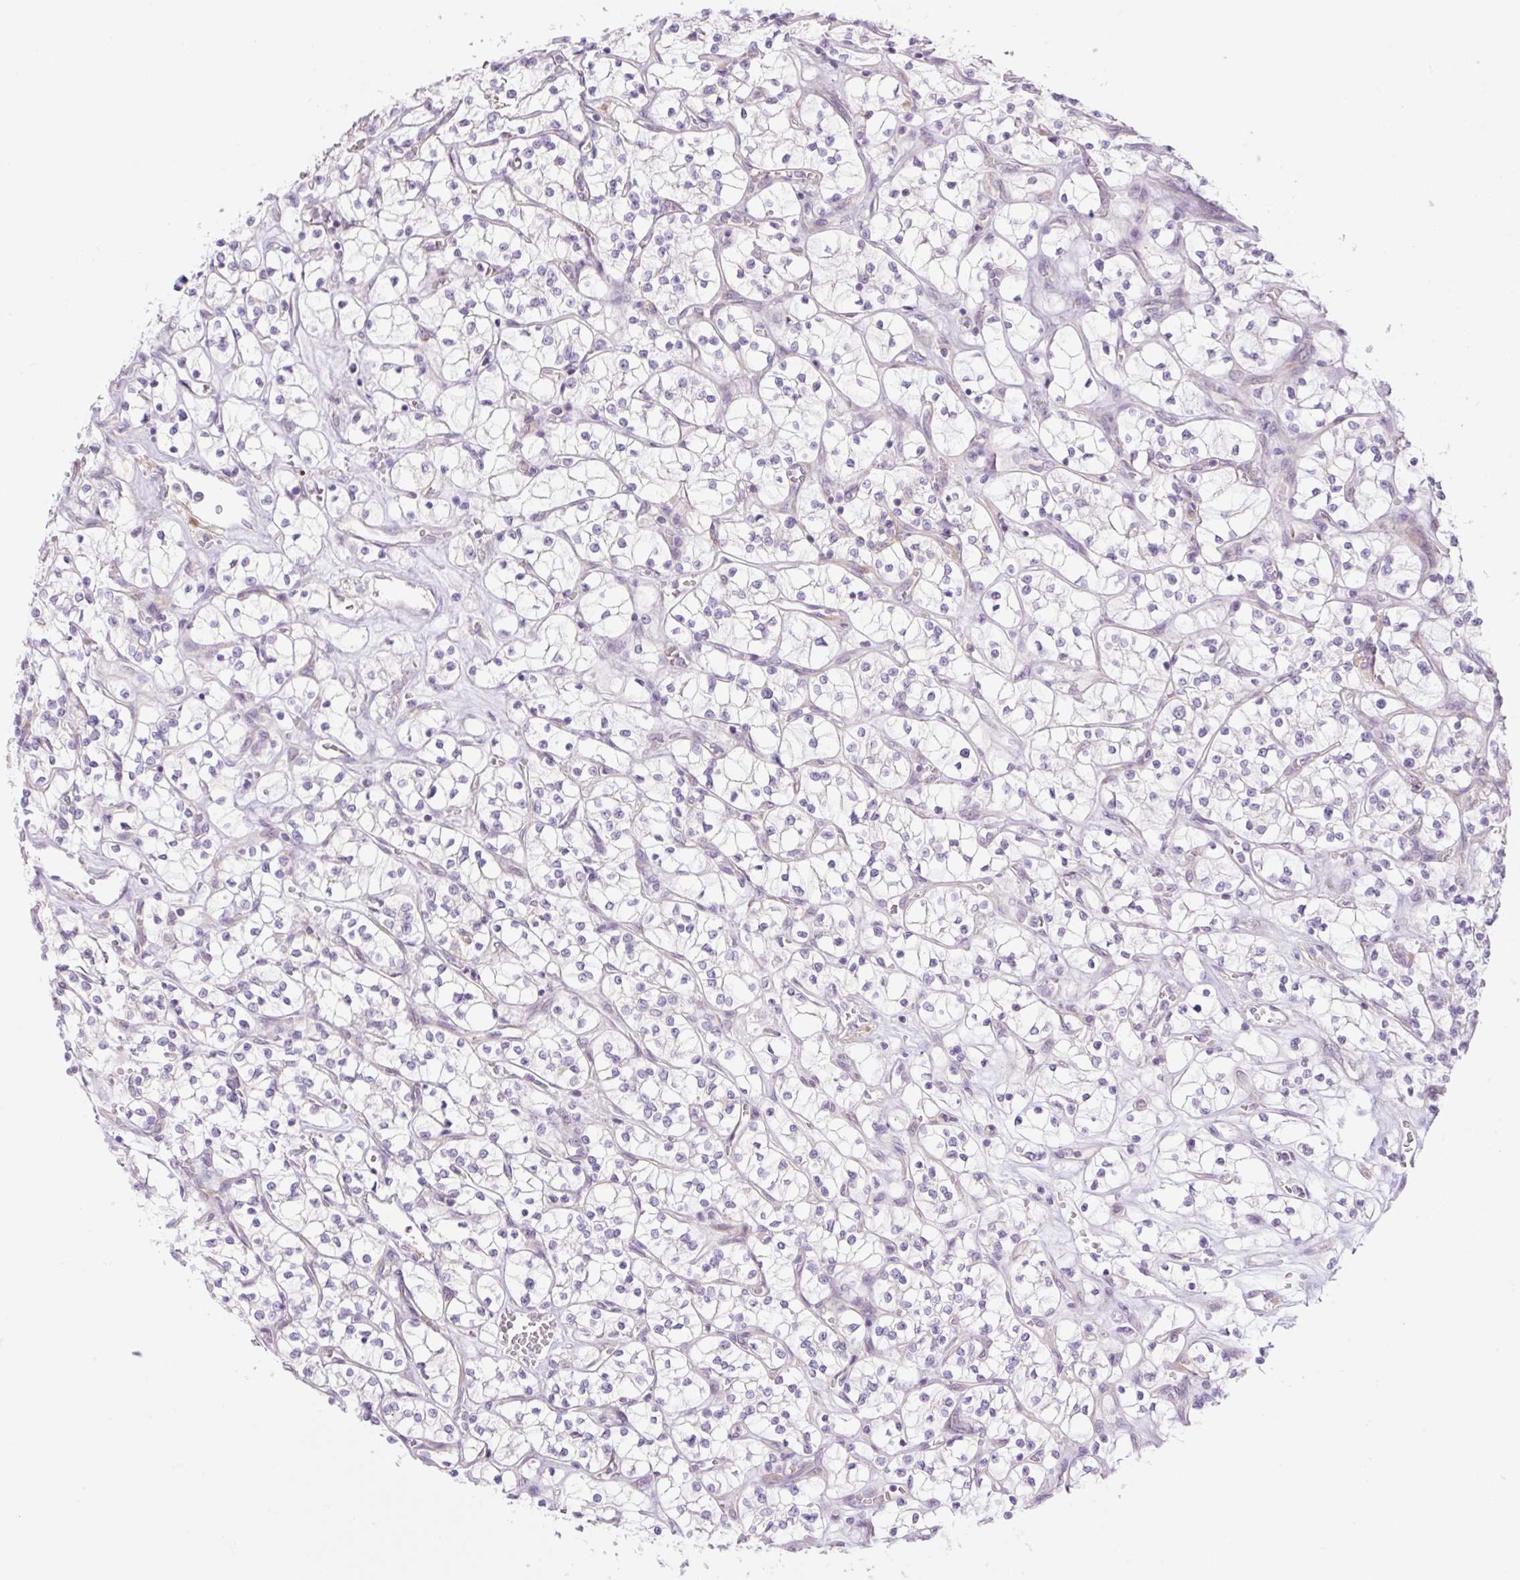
{"staining": {"intensity": "negative", "quantity": "none", "location": "none"}, "tissue": "renal cancer", "cell_type": "Tumor cells", "image_type": "cancer", "snomed": [{"axis": "morphology", "description": "Adenocarcinoma, NOS"}, {"axis": "topography", "description": "Kidney"}], "caption": "Histopathology image shows no significant protein staining in tumor cells of adenocarcinoma (renal).", "gene": "GRID2", "patient": {"sex": "female", "age": 64}}